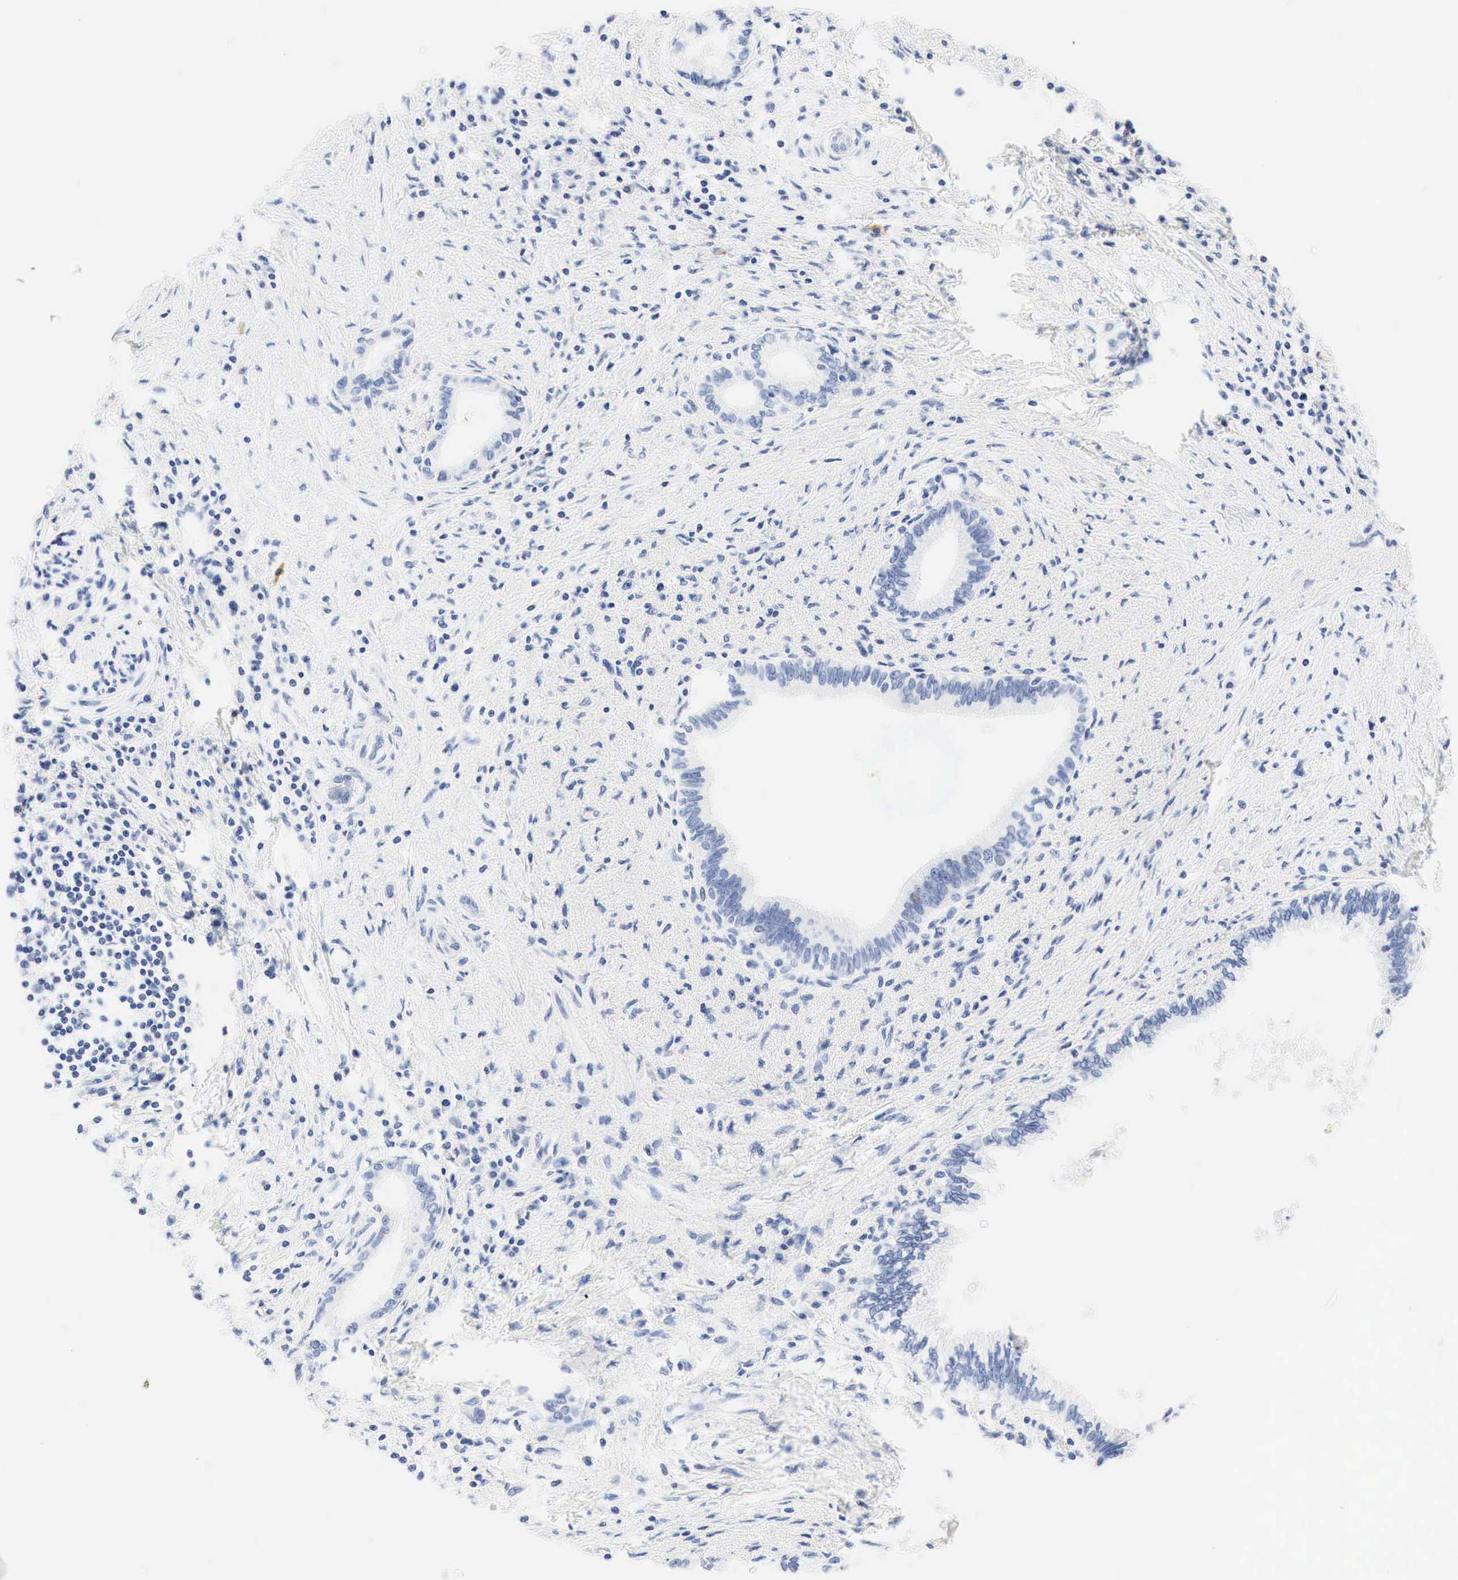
{"staining": {"intensity": "negative", "quantity": "none", "location": "none"}, "tissue": "pancreatic cancer", "cell_type": "Tumor cells", "image_type": "cancer", "snomed": [{"axis": "morphology", "description": "Adenocarcinoma, NOS"}, {"axis": "topography", "description": "Pancreas"}], "caption": "This is an immunohistochemistry histopathology image of human pancreatic cancer (adenocarcinoma). There is no staining in tumor cells.", "gene": "NKX2-1", "patient": {"sex": "female", "age": 64}}